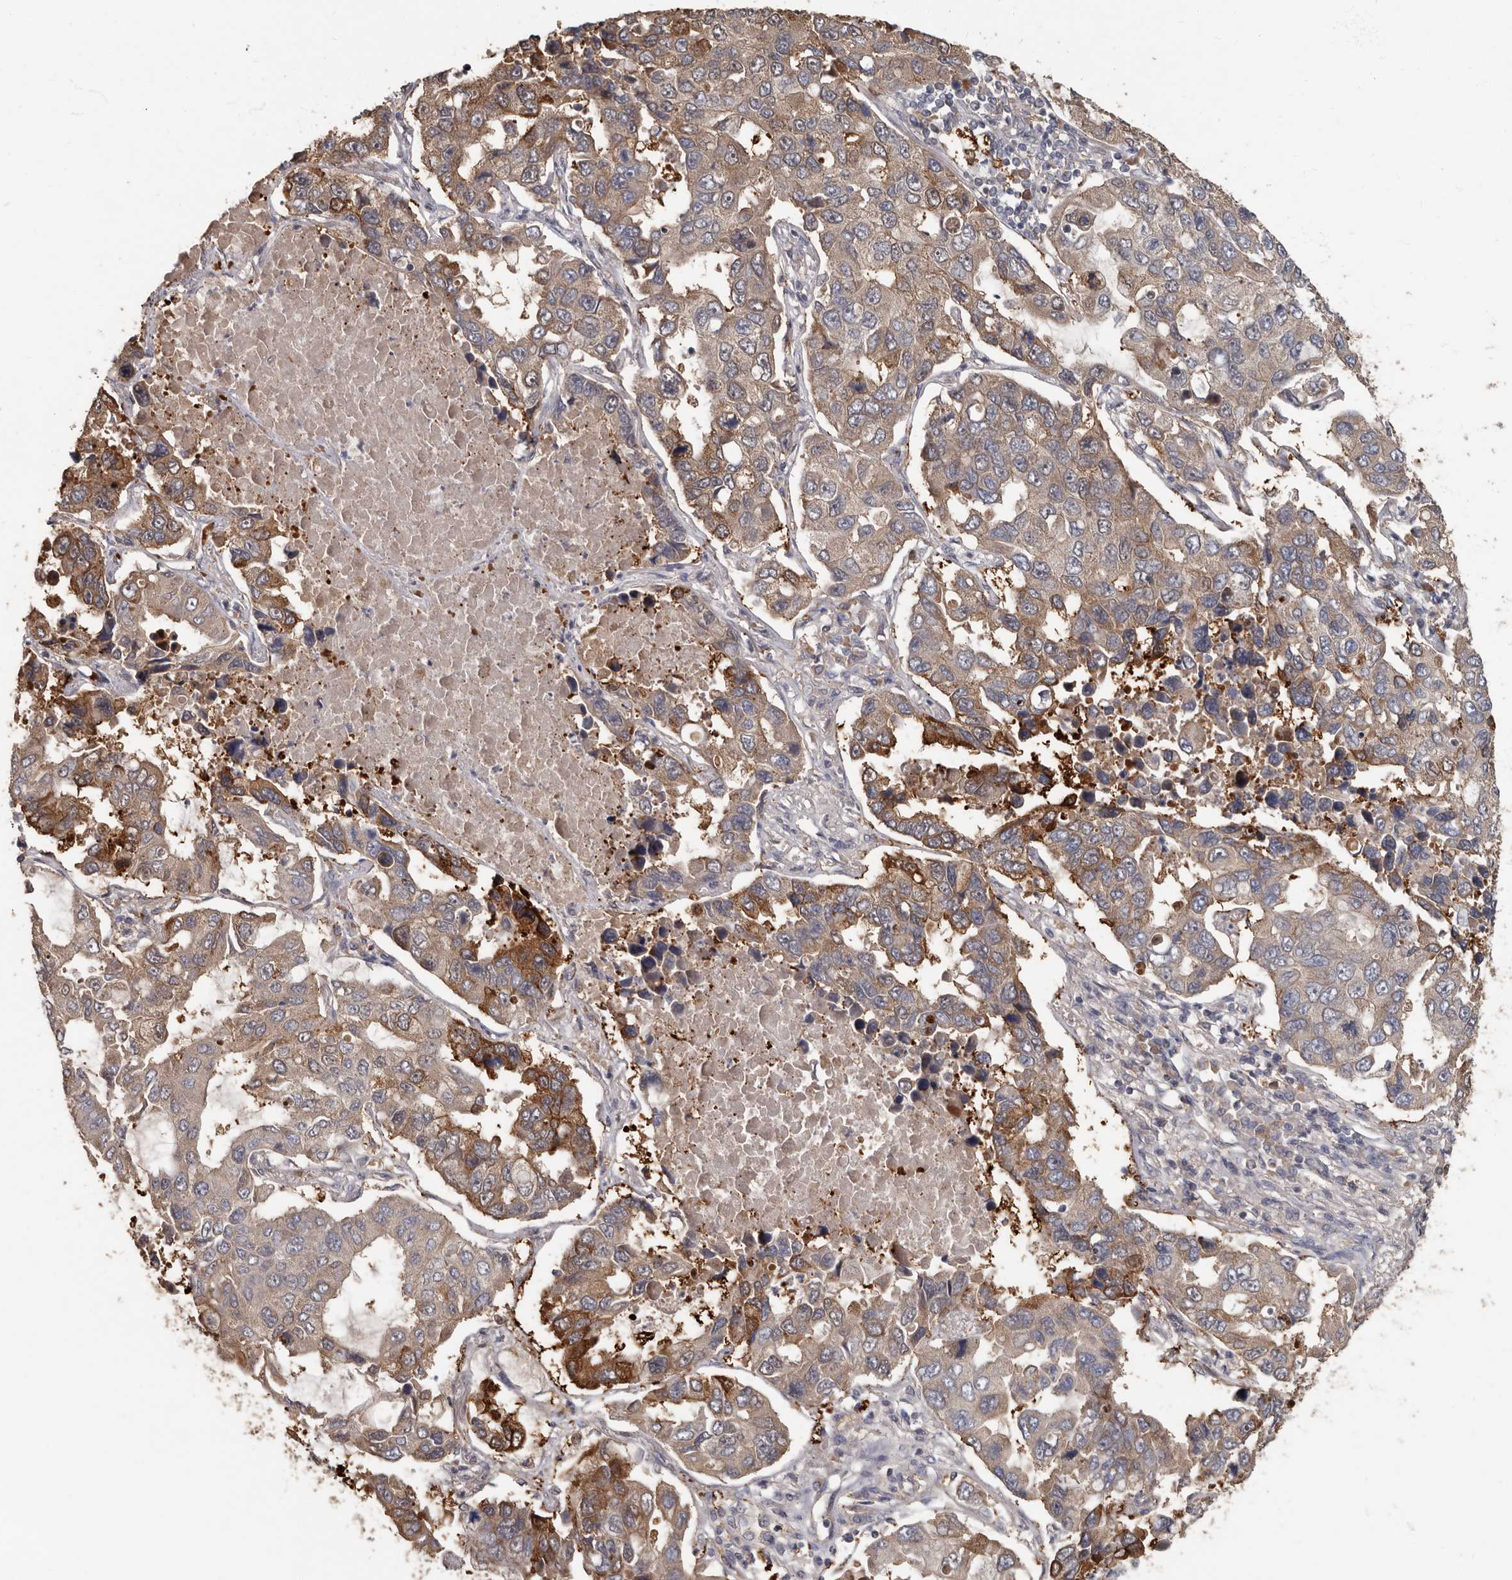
{"staining": {"intensity": "moderate", "quantity": ">75%", "location": "cytoplasmic/membranous"}, "tissue": "lung cancer", "cell_type": "Tumor cells", "image_type": "cancer", "snomed": [{"axis": "morphology", "description": "Adenocarcinoma, NOS"}, {"axis": "topography", "description": "Lung"}], "caption": "A high-resolution image shows IHC staining of lung adenocarcinoma, which shows moderate cytoplasmic/membranous staining in about >75% of tumor cells.", "gene": "KIF26B", "patient": {"sex": "male", "age": 64}}